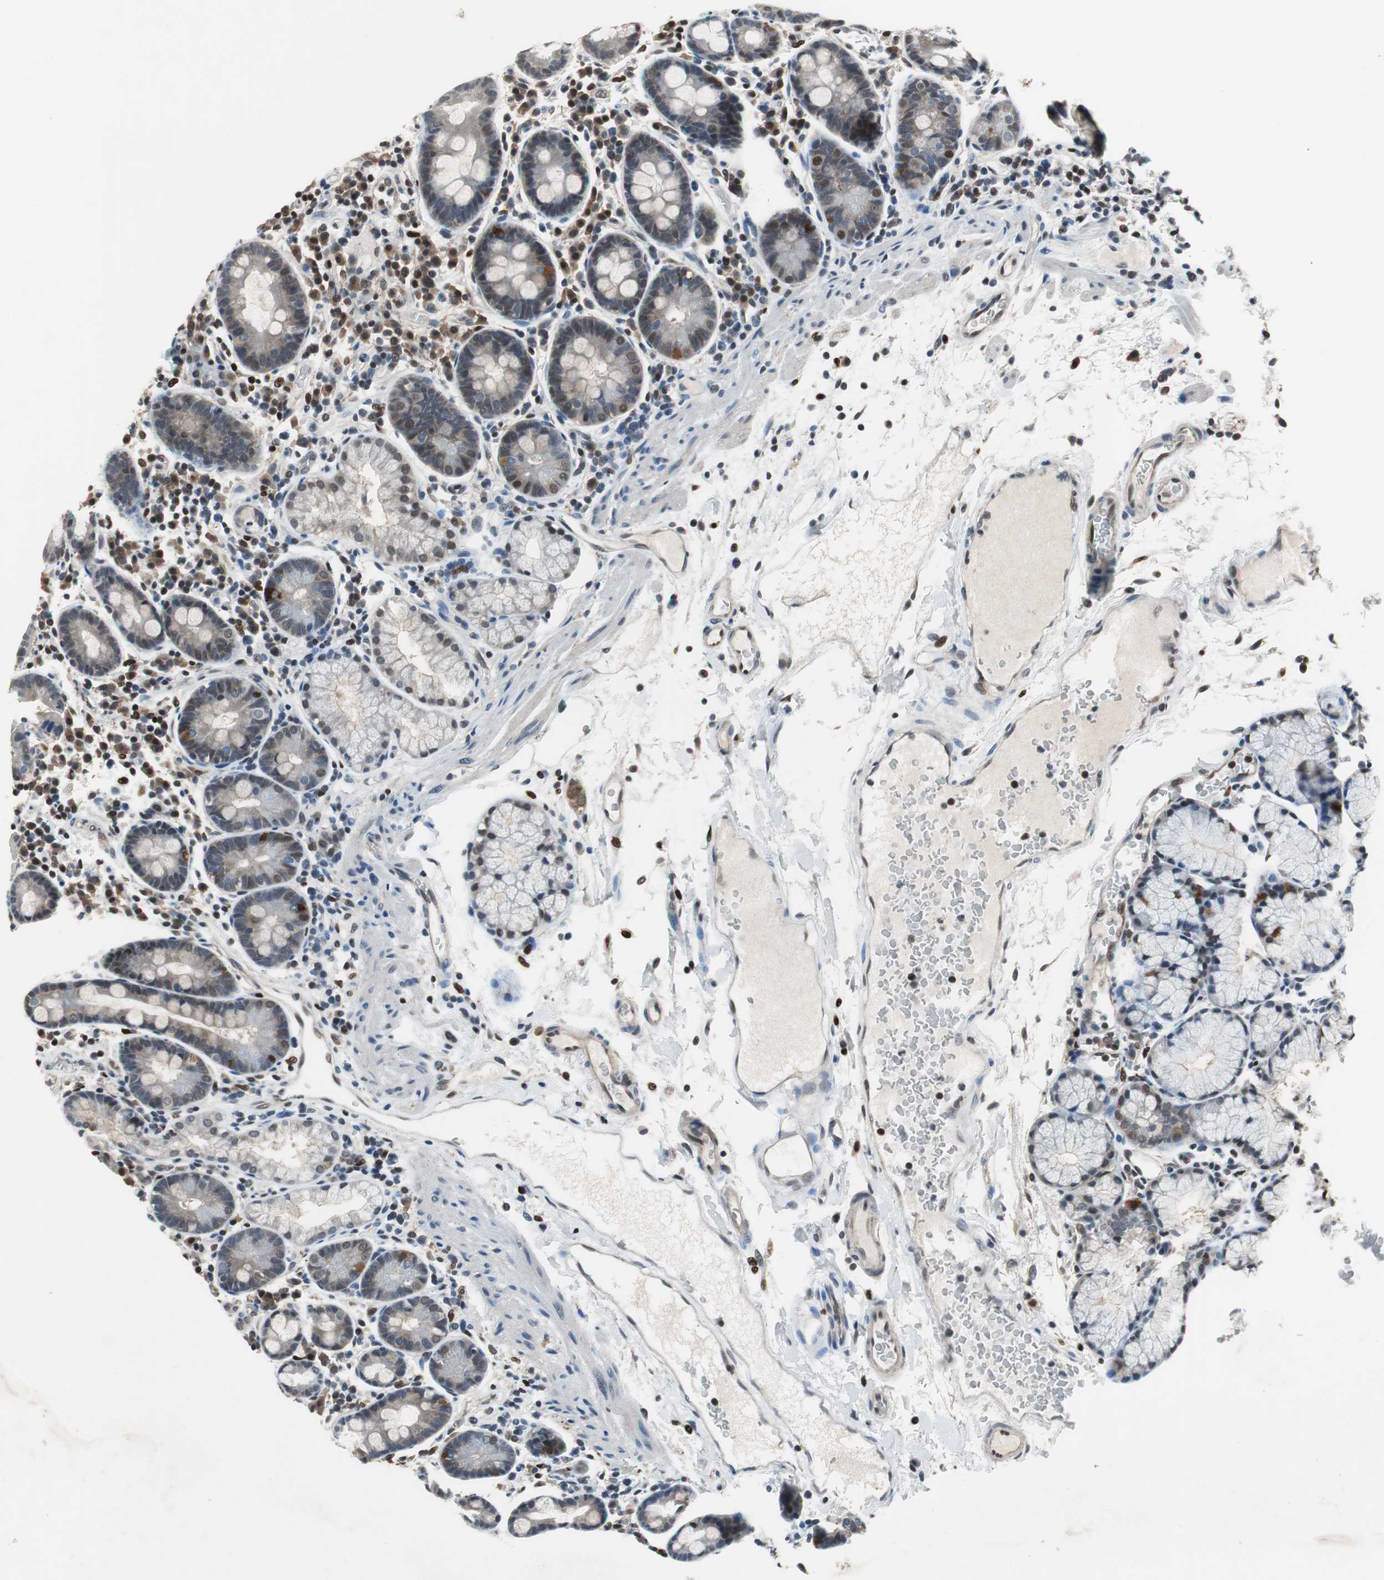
{"staining": {"intensity": "moderate", "quantity": "25%-75%", "location": "cytoplasmic/membranous,nuclear"}, "tissue": "duodenum", "cell_type": "Glandular cells", "image_type": "normal", "snomed": [{"axis": "morphology", "description": "Normal tissue, NOS"}, {"axis": "topography", "description": "Duodenum"}], "caption": "High-magnification brightfield microscopy of unremarkable duodenum stained with DAB (3,3'-diaminobenzidine) (brown) and counterstained with hematoxylin (blue). glandular cells exhibit moderate cytoplasmic/membranous,nuclear staining is present in approximately25%-75% of cells. (DAB IHC, brown staining for protein, blue staining for nuclei).", "gene": "MAFB", "patient": {"sex": "male", "age": 50}}